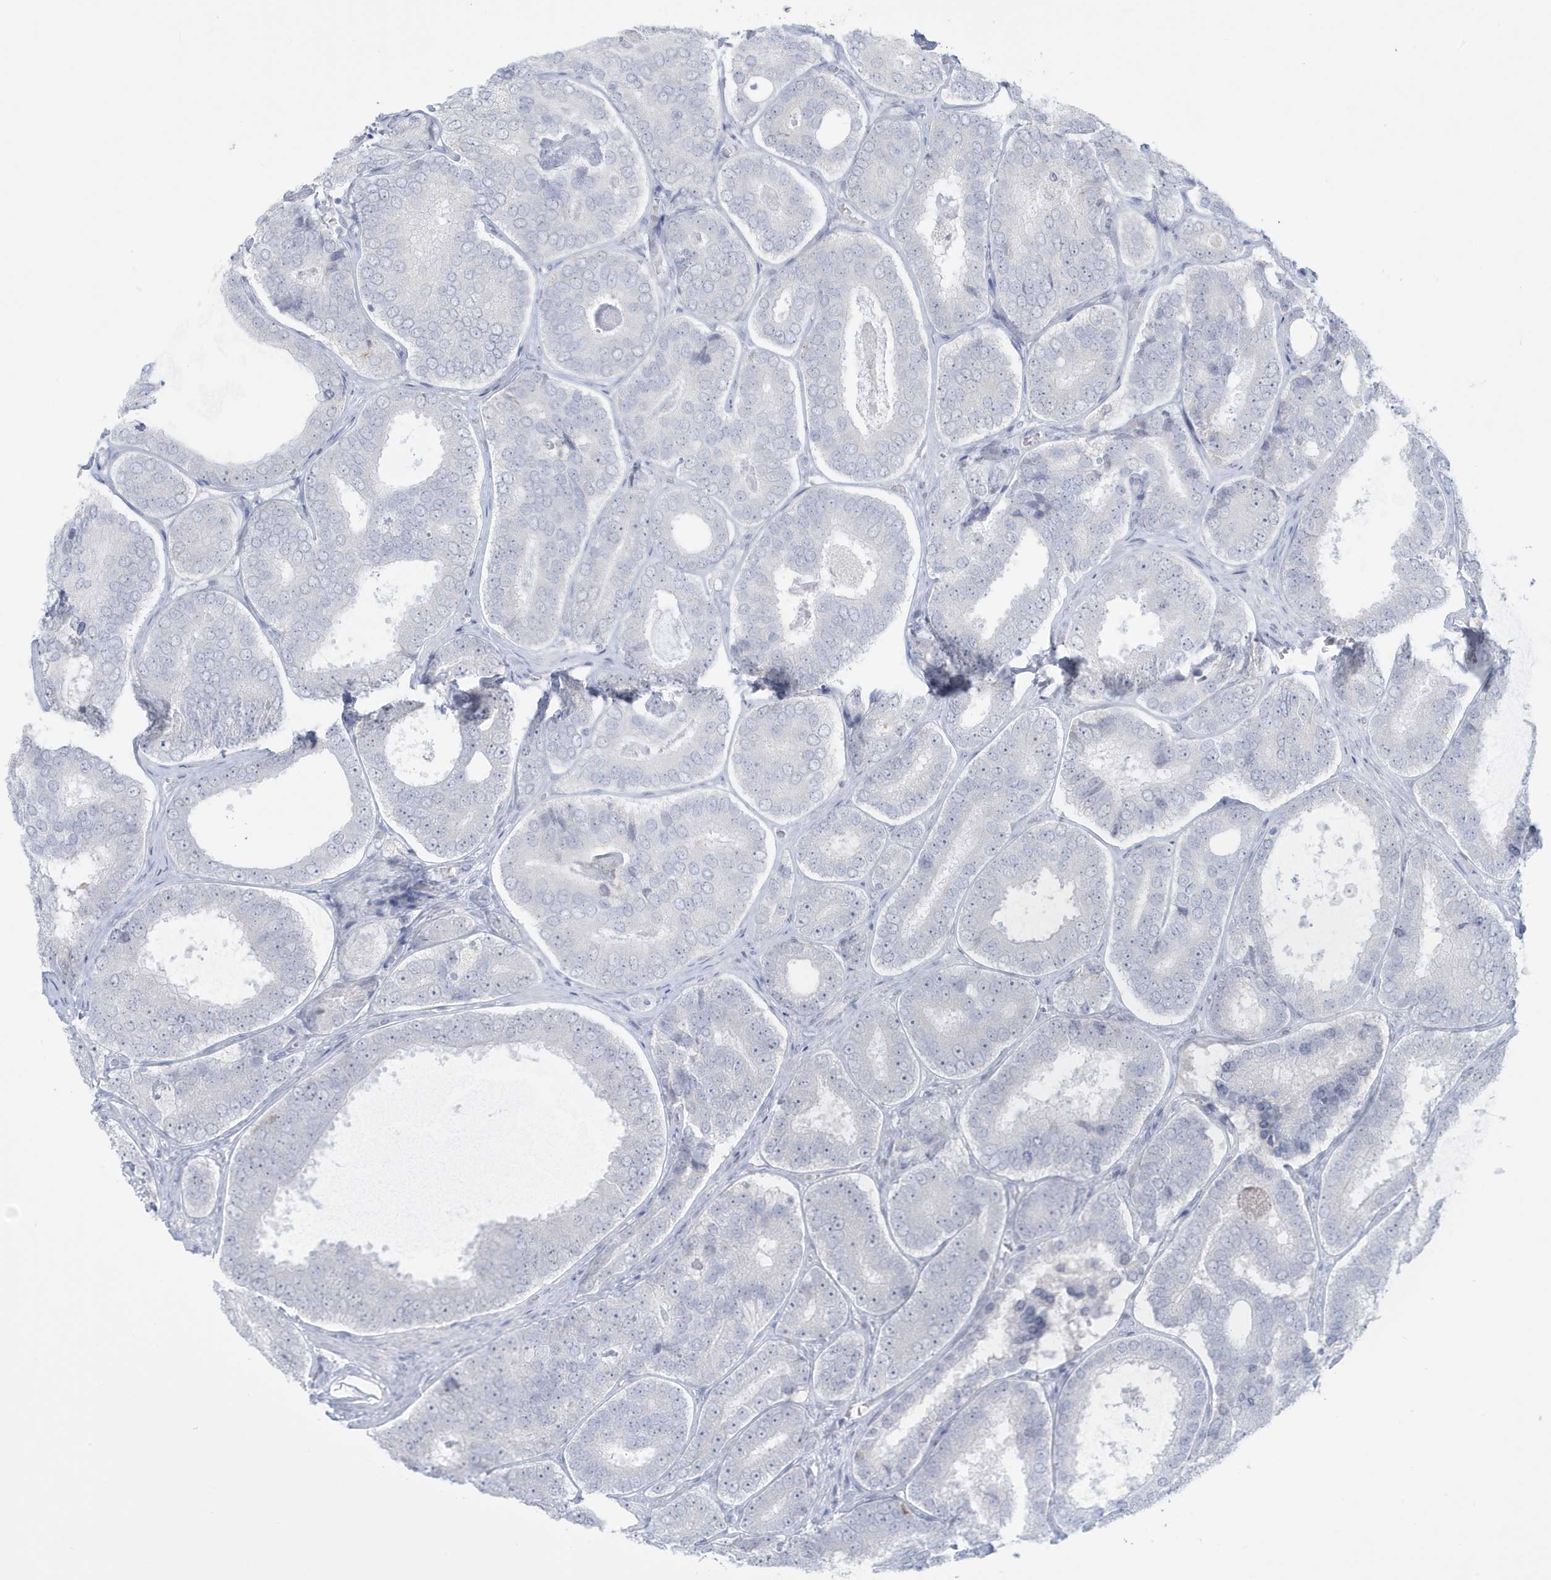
{"staining": {"intensity": "negative", "quantity": "none", "location": "none"}, "tissue": "prostate cancer", "cell_type": "Tumor cells", "image_type": "cancer", "snomed": [{"axis": "morphology", "description": "Adenocarcinoma, High grade"}, {"axis": "topography", "description": "Prostate"}], "caption": "An IHC photomicrograph of prostate cancer (adenocarcinoma (high-grade)) is shown. There is no staining in tumor cells of prostate cancer (adenocarcinoma (high-grade)). (Immunohistochemistry, brightfield microscopy, high magnification).", "gene": "HERC6", "patient": {"sex": "male", "age": 56}}